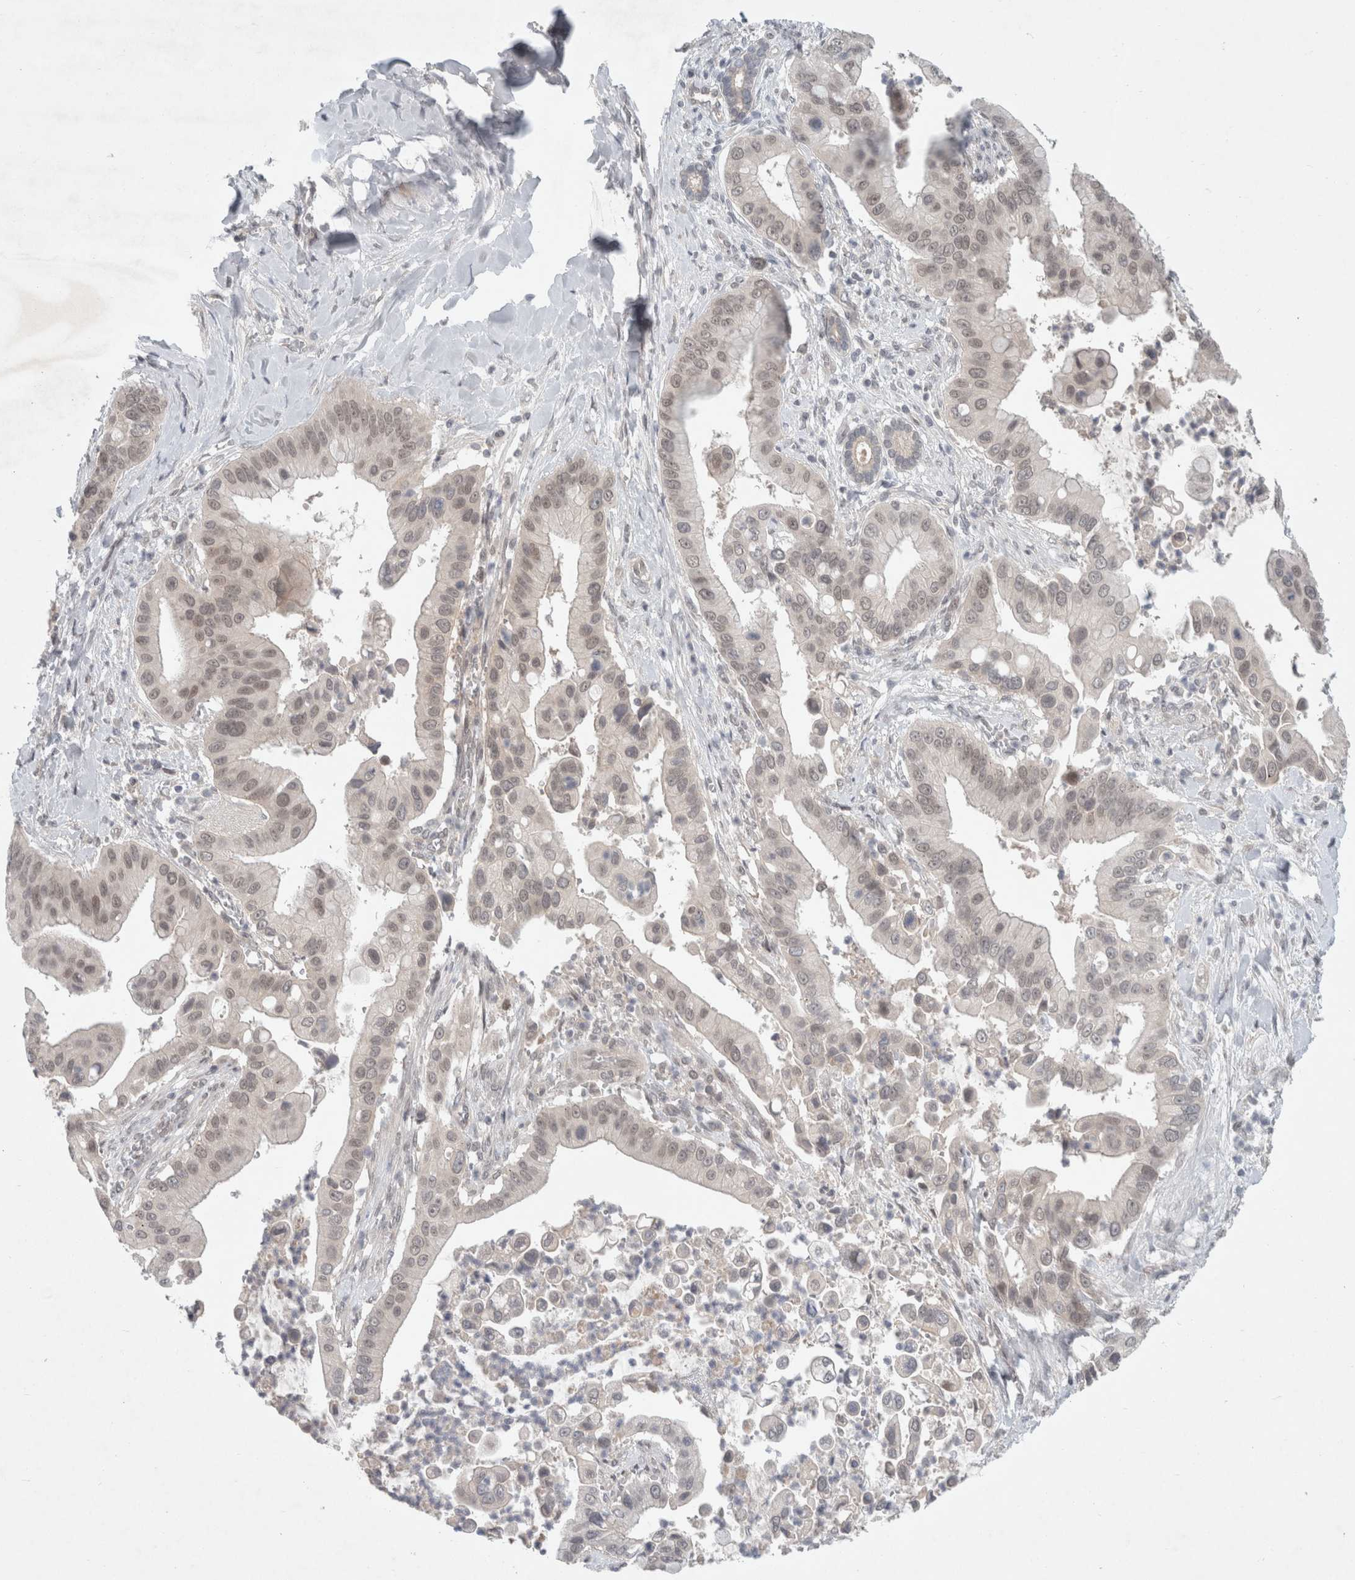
{"staining": {"intensity": "weak", "quantity": "25%-75%", "location": "nuclear"}, "tissue": "liver cancer", "cell_type": "Tumor cells", "image_type": "cancer", "snomed": [{"axis": "morphology", "description": "Cholangiocarcinoma"}, {"axis": "topography", "description": "Liver"}], "caption": "Immunohistochemistry staining of cholangiocarcinoma (liver), which shows low levels of weak nuclear expression in about 25%-75% of tumor cells indicating weak nuclear protein expression. The staining was performed using DAB (brown) for protein detection and nuclei were counterstained in hematoxylin (blue).", "gene": "RASAL2", "patient": {"sex": "female", "age": 54}}